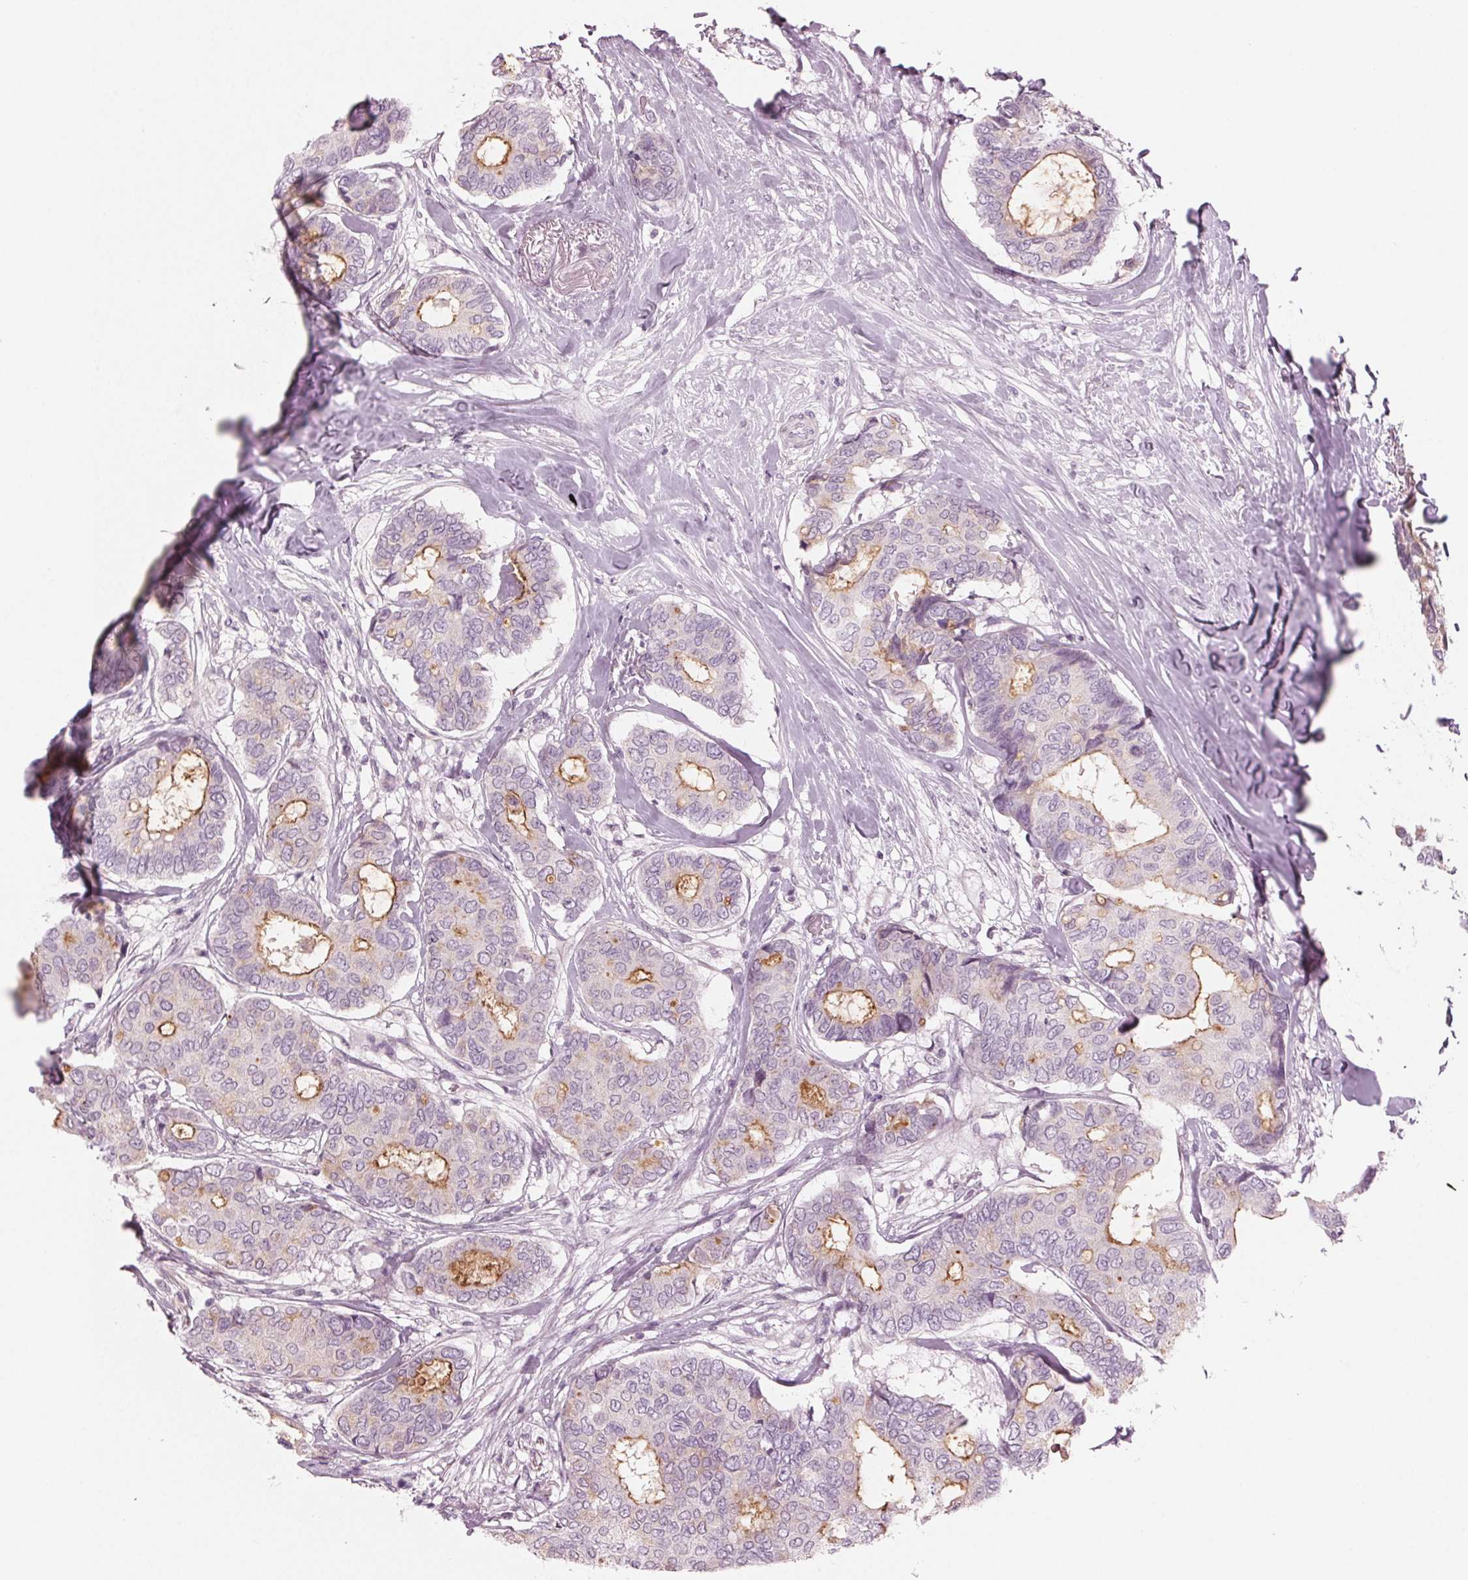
{"staining": {"intensity": "moderate", "quantity": "<25%", "location": "cytoplasmic/membranous"}, "tissue": "breast cancer", "cell_type": "Tumor cells", "image_type": "cancer", "snomed": [{"axis": "morphology", "description": "Duct carcinoma"}, {"axis": "topography", "description": "Breast"}], "caption": "The immunohistochemical stain shows moderate cytoplasmic/membranous positivity in tumor cells of infiltrating ductal carcinoma (breast) tissue.", "gene": "PRAP1", "patient": {"sex": "female", "age": 75}}